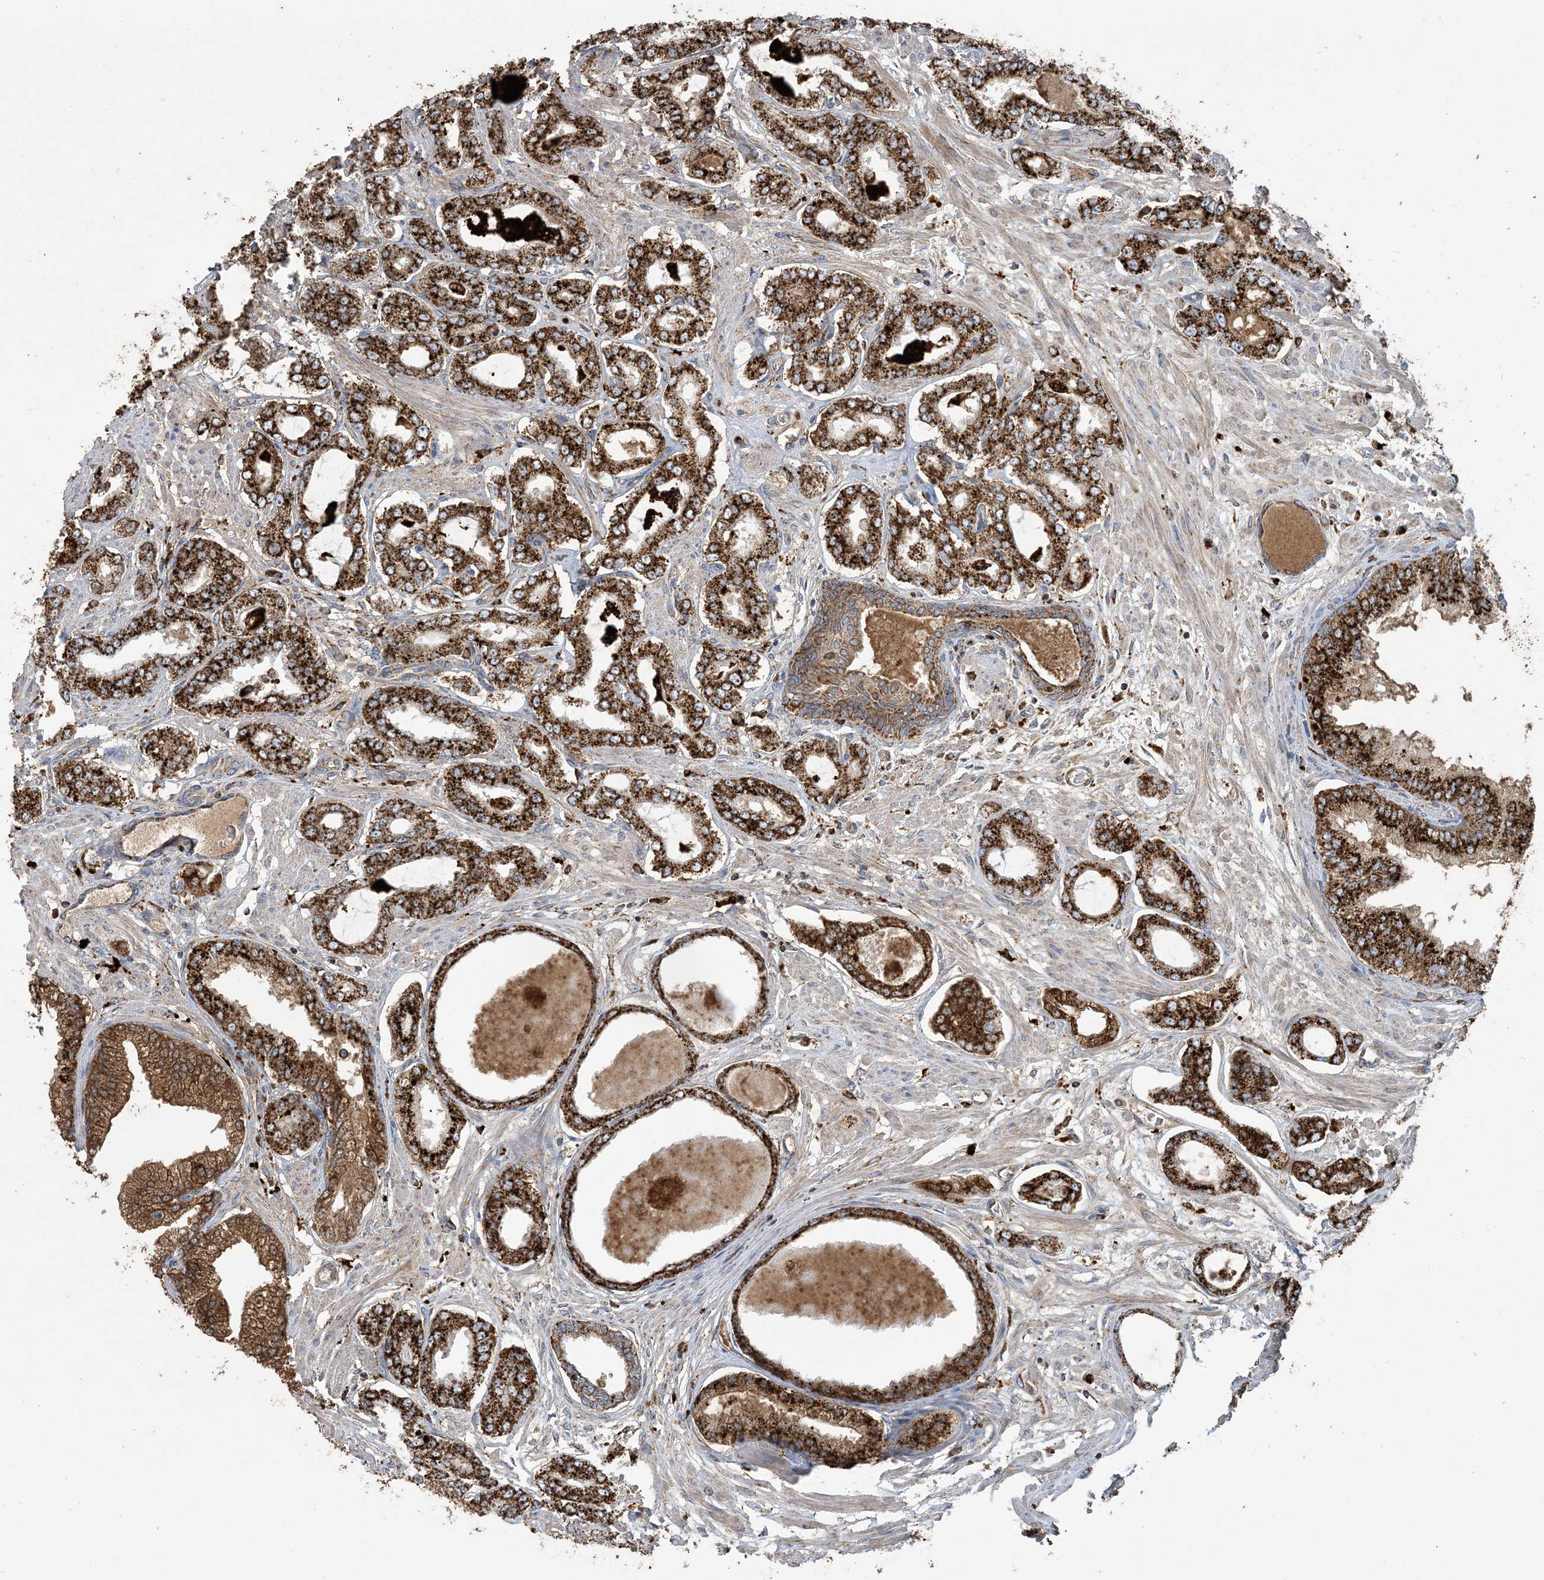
{"staining": {"intensity": "strong", "quantity": ">75%", "location": "cytoplasmic/membranous"}, "tissue": "prostate cancer", "cell_type": "Tumor cells", "image_type": "cancer", "snomed": [{"axis": "morphology", "description": "Adenocarcinoma, Low grade"}, {"axis": "topography", "description": "Prostate"}], "caption": "Prostate cancer tissue reveals strong cytoplasmic/membranous expression in about >75% of tumor cells", "gene": "AGA", "patient": {"sex": "male", "age": 63}}